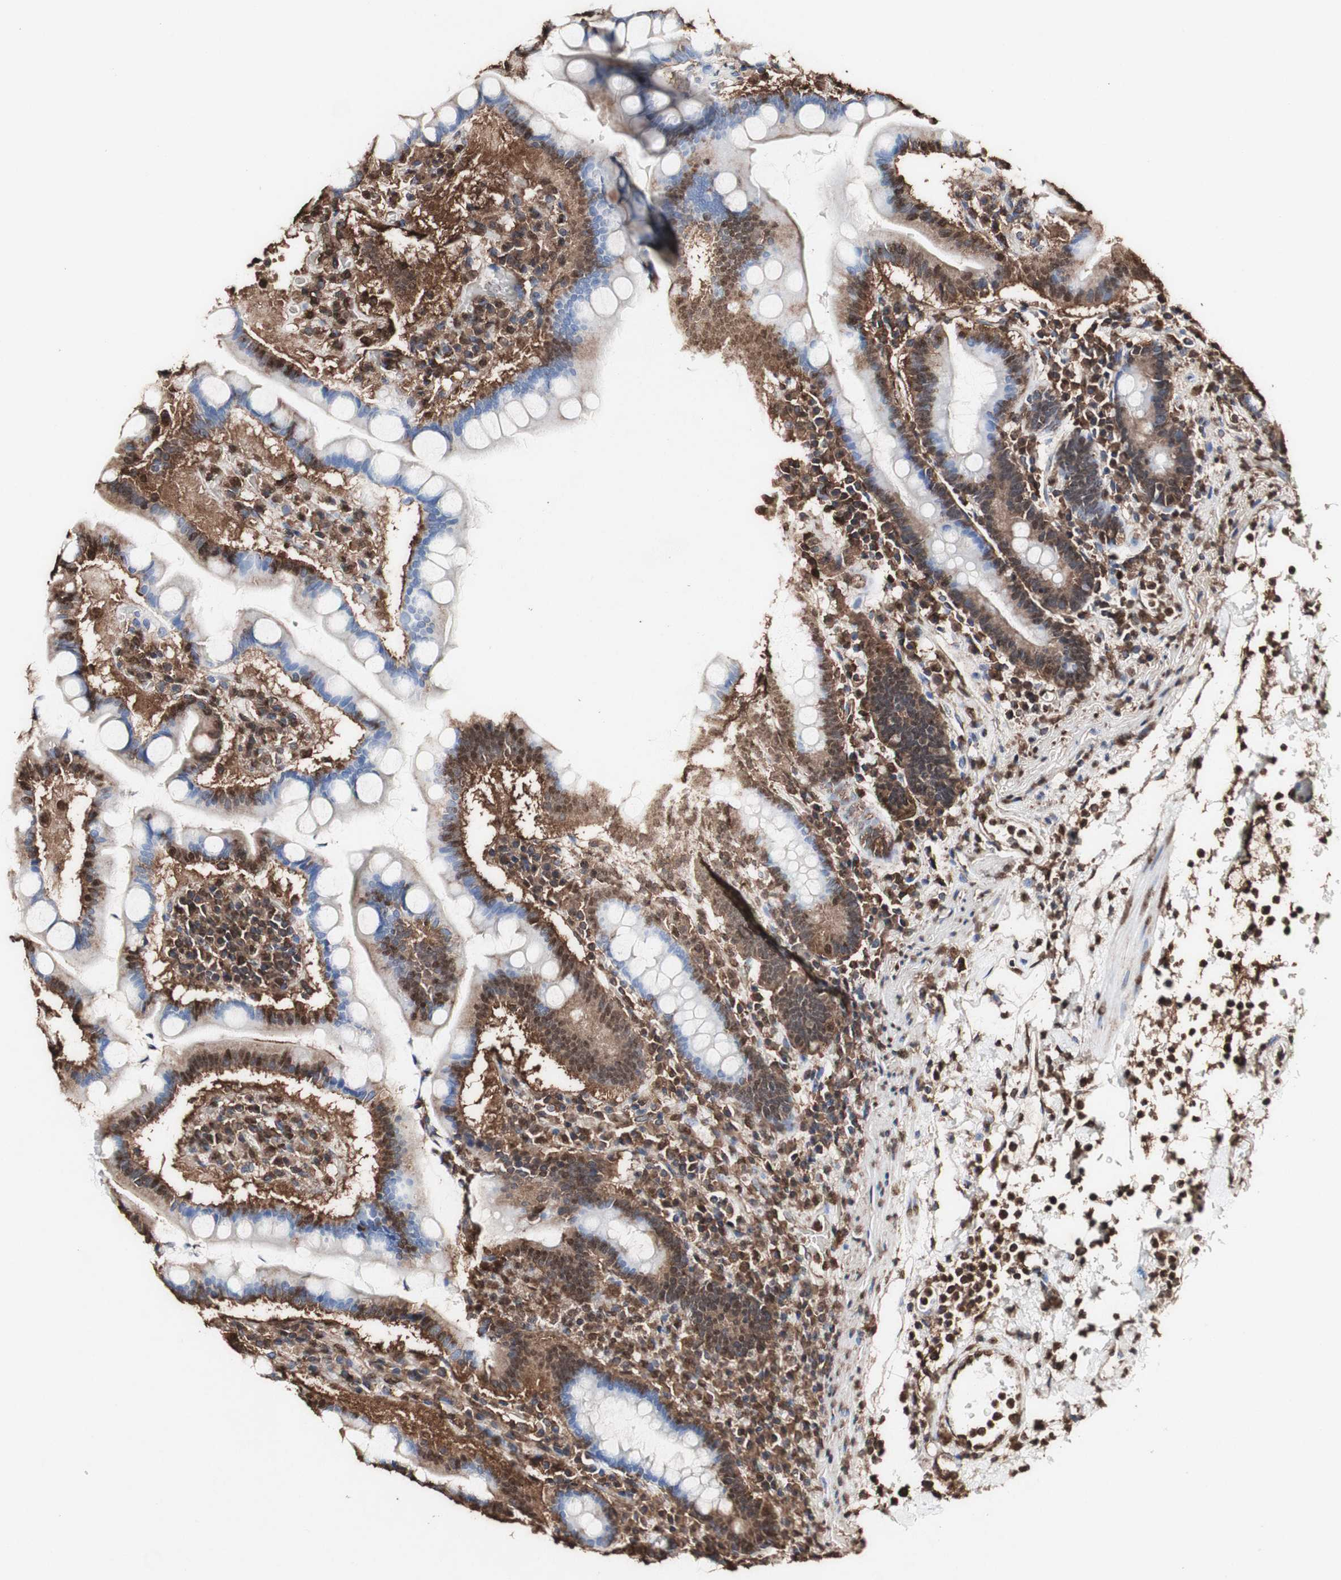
{"staining": {"intensity": "strong", "quantity": ">75%", "location": "cytoplasmic/membranous,nuclear"}, "tissue": "stomach", "cell_type": "Glandular cells", "image_type": "normal", "snomed": [{"axis": "morphology", "description": "Normal tissue, NOS"}, {"axis": "topography", "description": "Stomach, upper"}], "caption": "This image shows immunohistochemistry staining of benign stomach, with high strong cytoplasmic/membranous,nuclear expression in about >75% of glandular cells.", "gene": "PIDD1", "patient": {"sex": "male", "age": 68}}